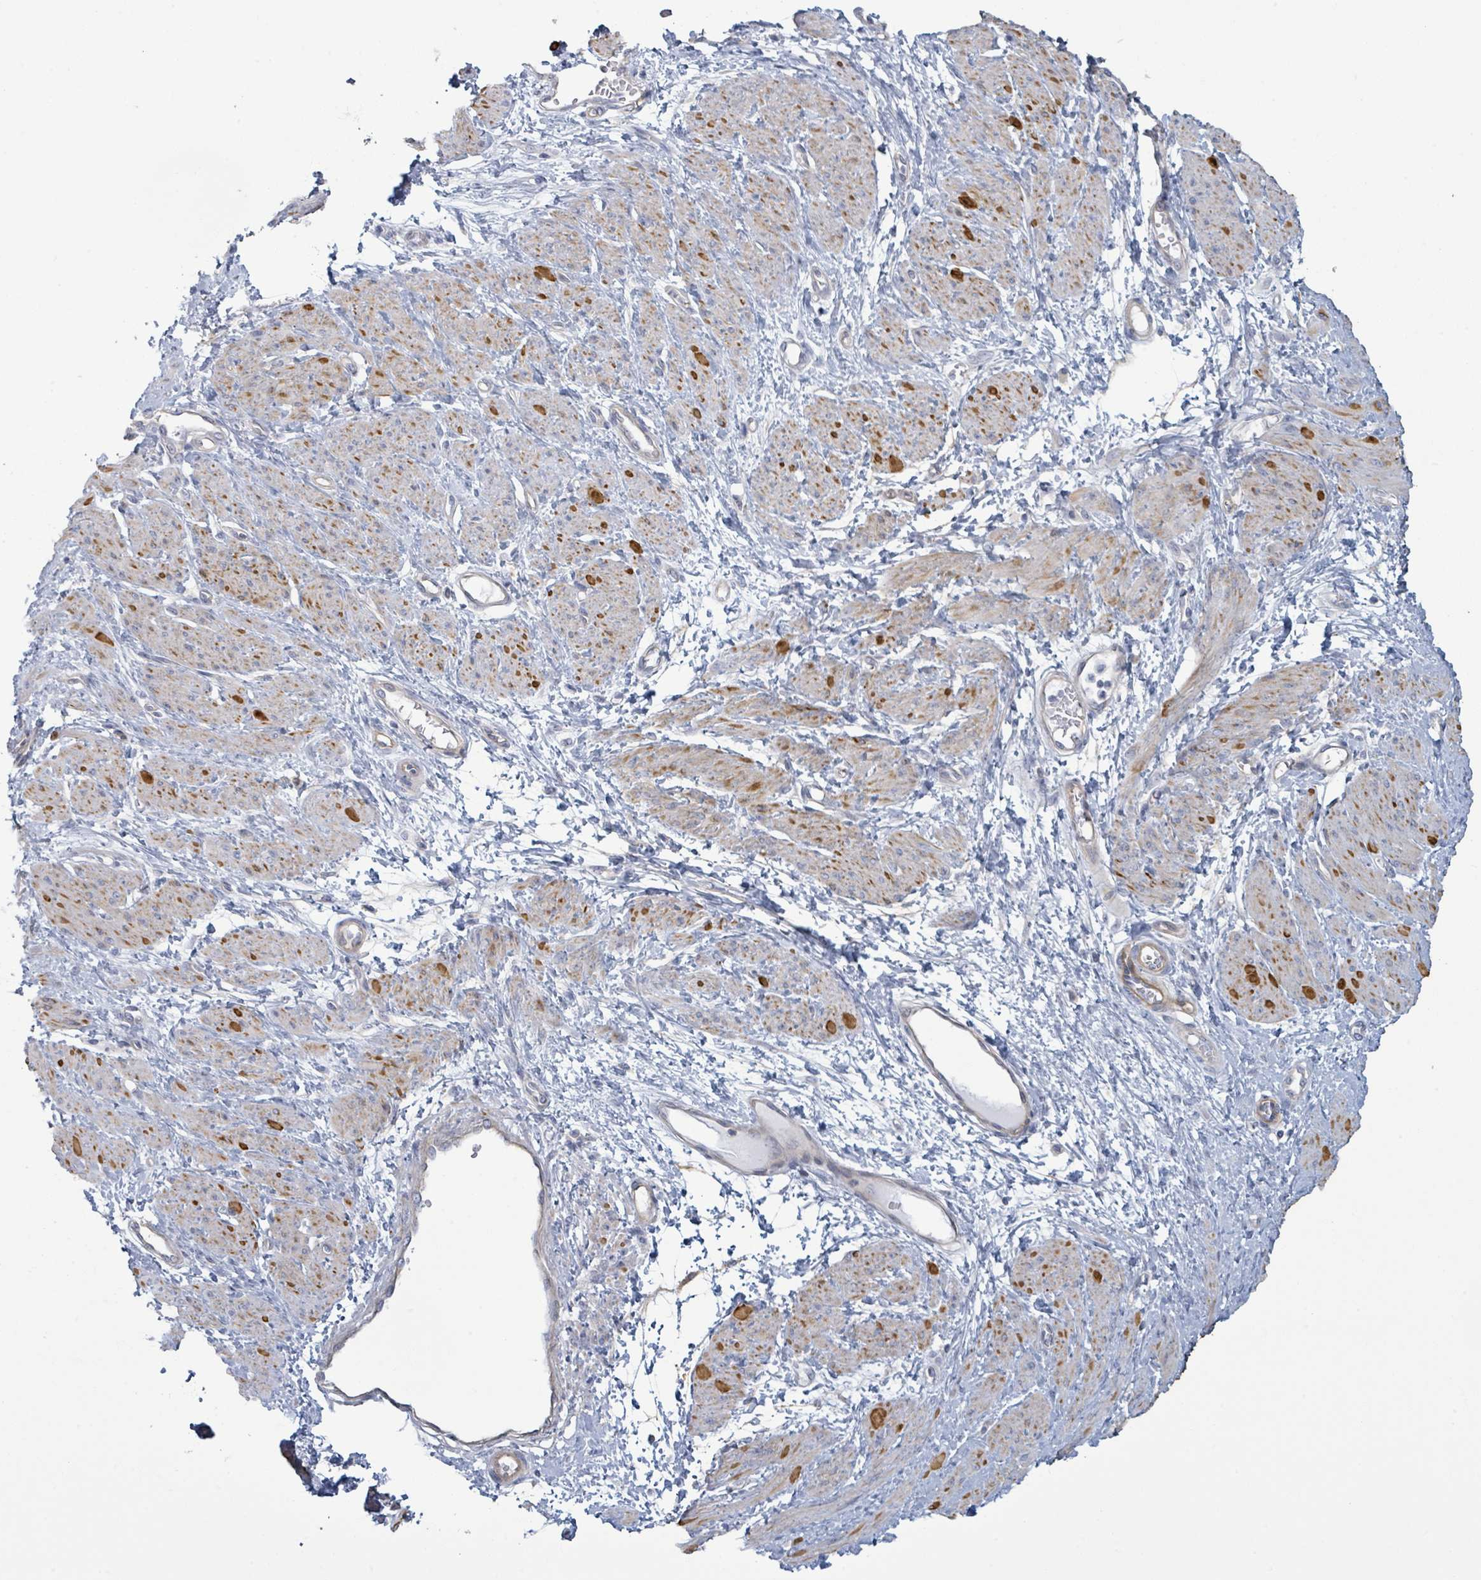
{"staining": {"intensity": "moderate", "quantity": "25%-75%", "location": "cytoplasmic/membranous"}, "tissue": "smooth muscle", "cell_type": "Smooth muscle cells", "image_type": "normal", "snomed": [{"axis": "morphology", "description": "Normal tissue, NOS"}, {"axis": "topography", "description": "Smooth muscle"}, {"axis": "topography", "description": "Uterus"}], "caption": "Immunohistochemistry image of normal smooth muscle: human smooth muscle stained using immunohistochemistry (IHC) shows medium levels of moderate protein expression localized specifically in the cytoplasmic/membranous of smooth muscle cells, appearing as a cytoplasmic/membranous brown color.", "gene": "COL13A1", "patient": {"sex": "female", "age": 39}}